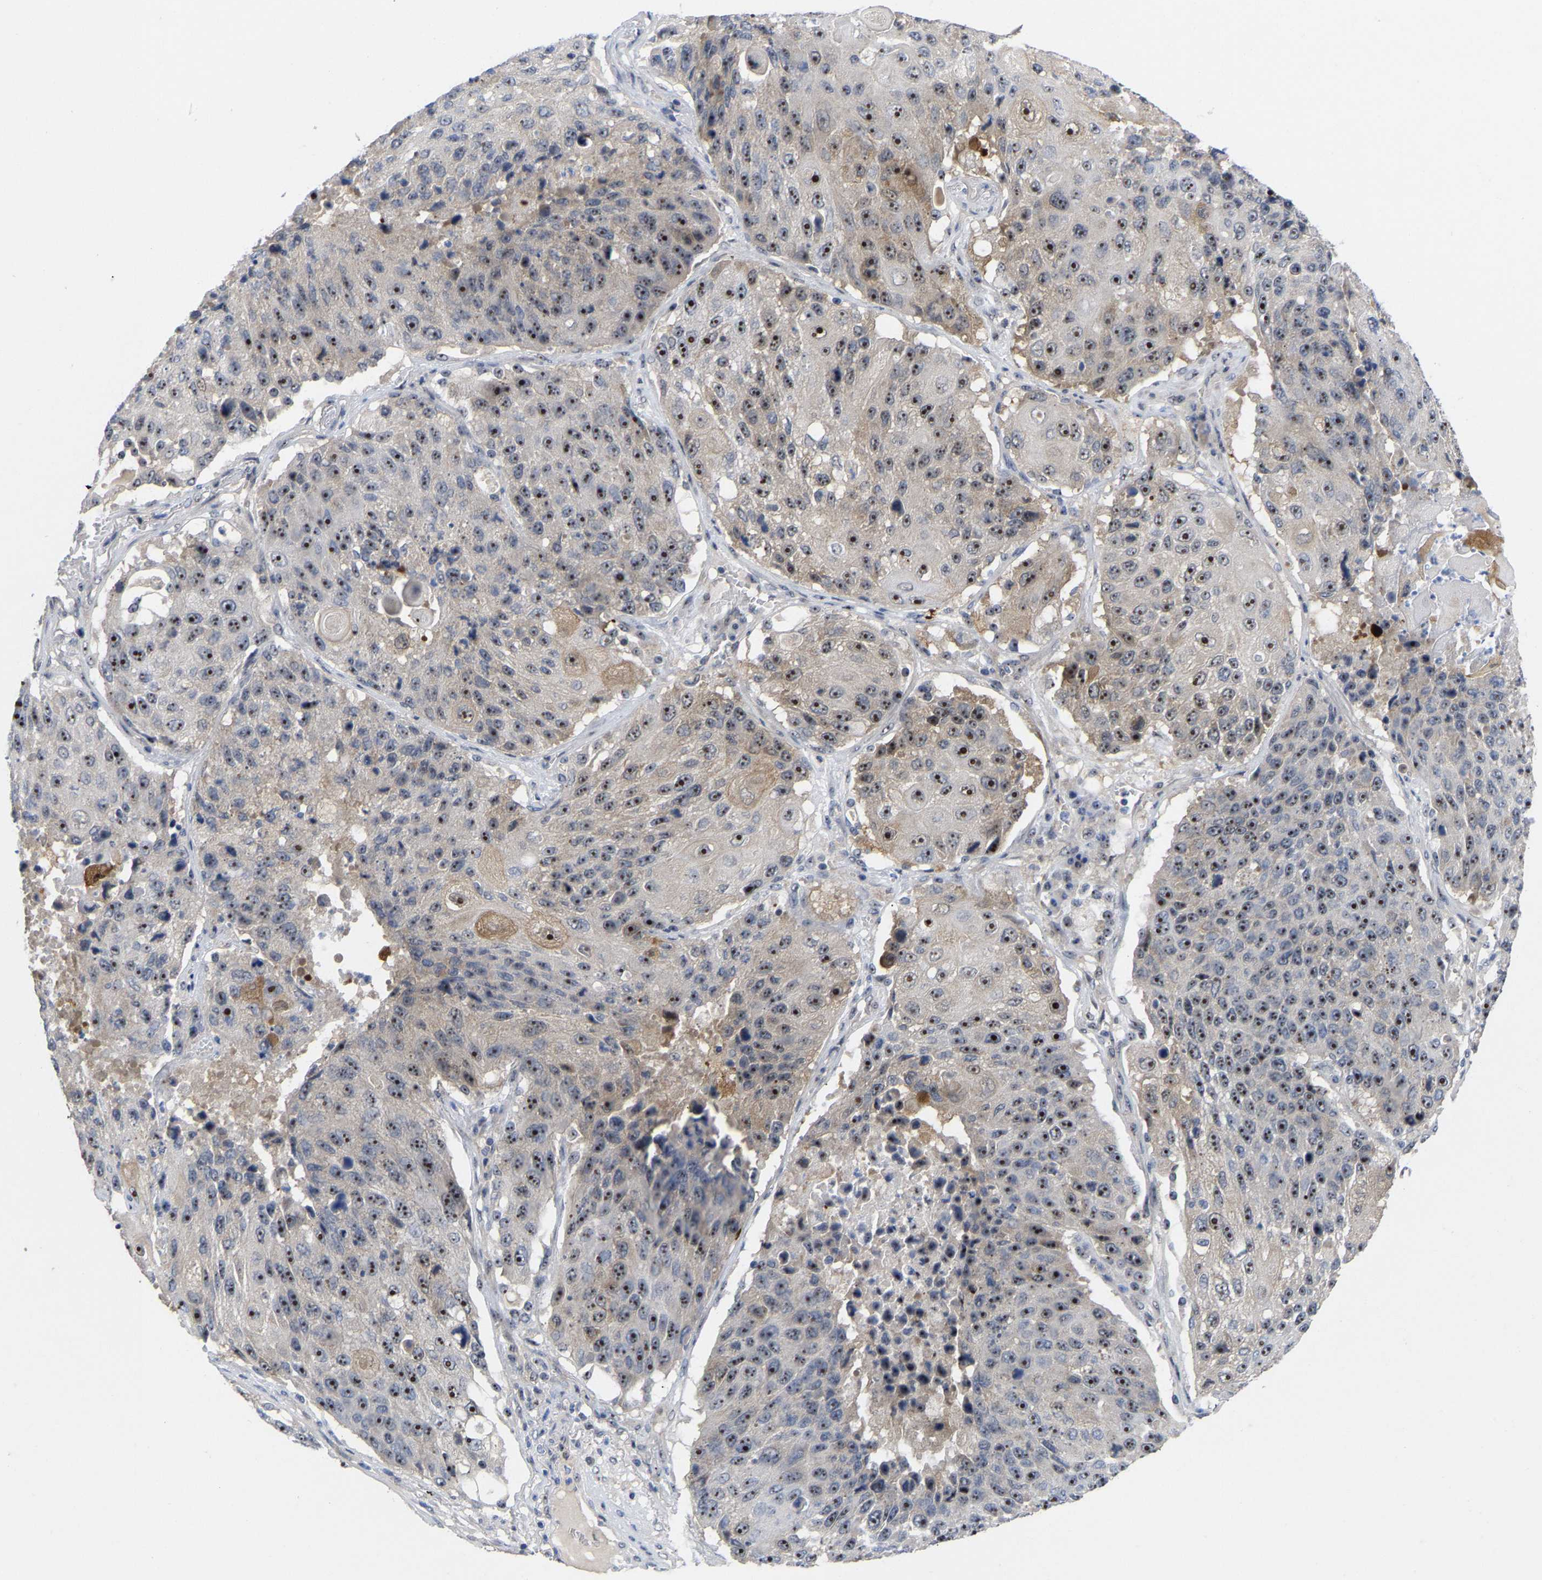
{"staining": {"intensity": "strong", "quantity": ">75%", "location": "nuclear"}, "tissue": "lung cancer", "cell_type": "Tumor cells", "image_type": "cancer", "snomed": [{"axis": "morphology", "description": "Squamous cell carcinoma, NOS"}, {"axis": "topography", "description": "Lung"}], "caption": "Tumor cells exhibit high levels of strong nuclear expression in about >75% of cells in lung cancer (squamous cell carcinoma).", "gene": "NLE1", "patient": {"sex": "male", "age": 61}}